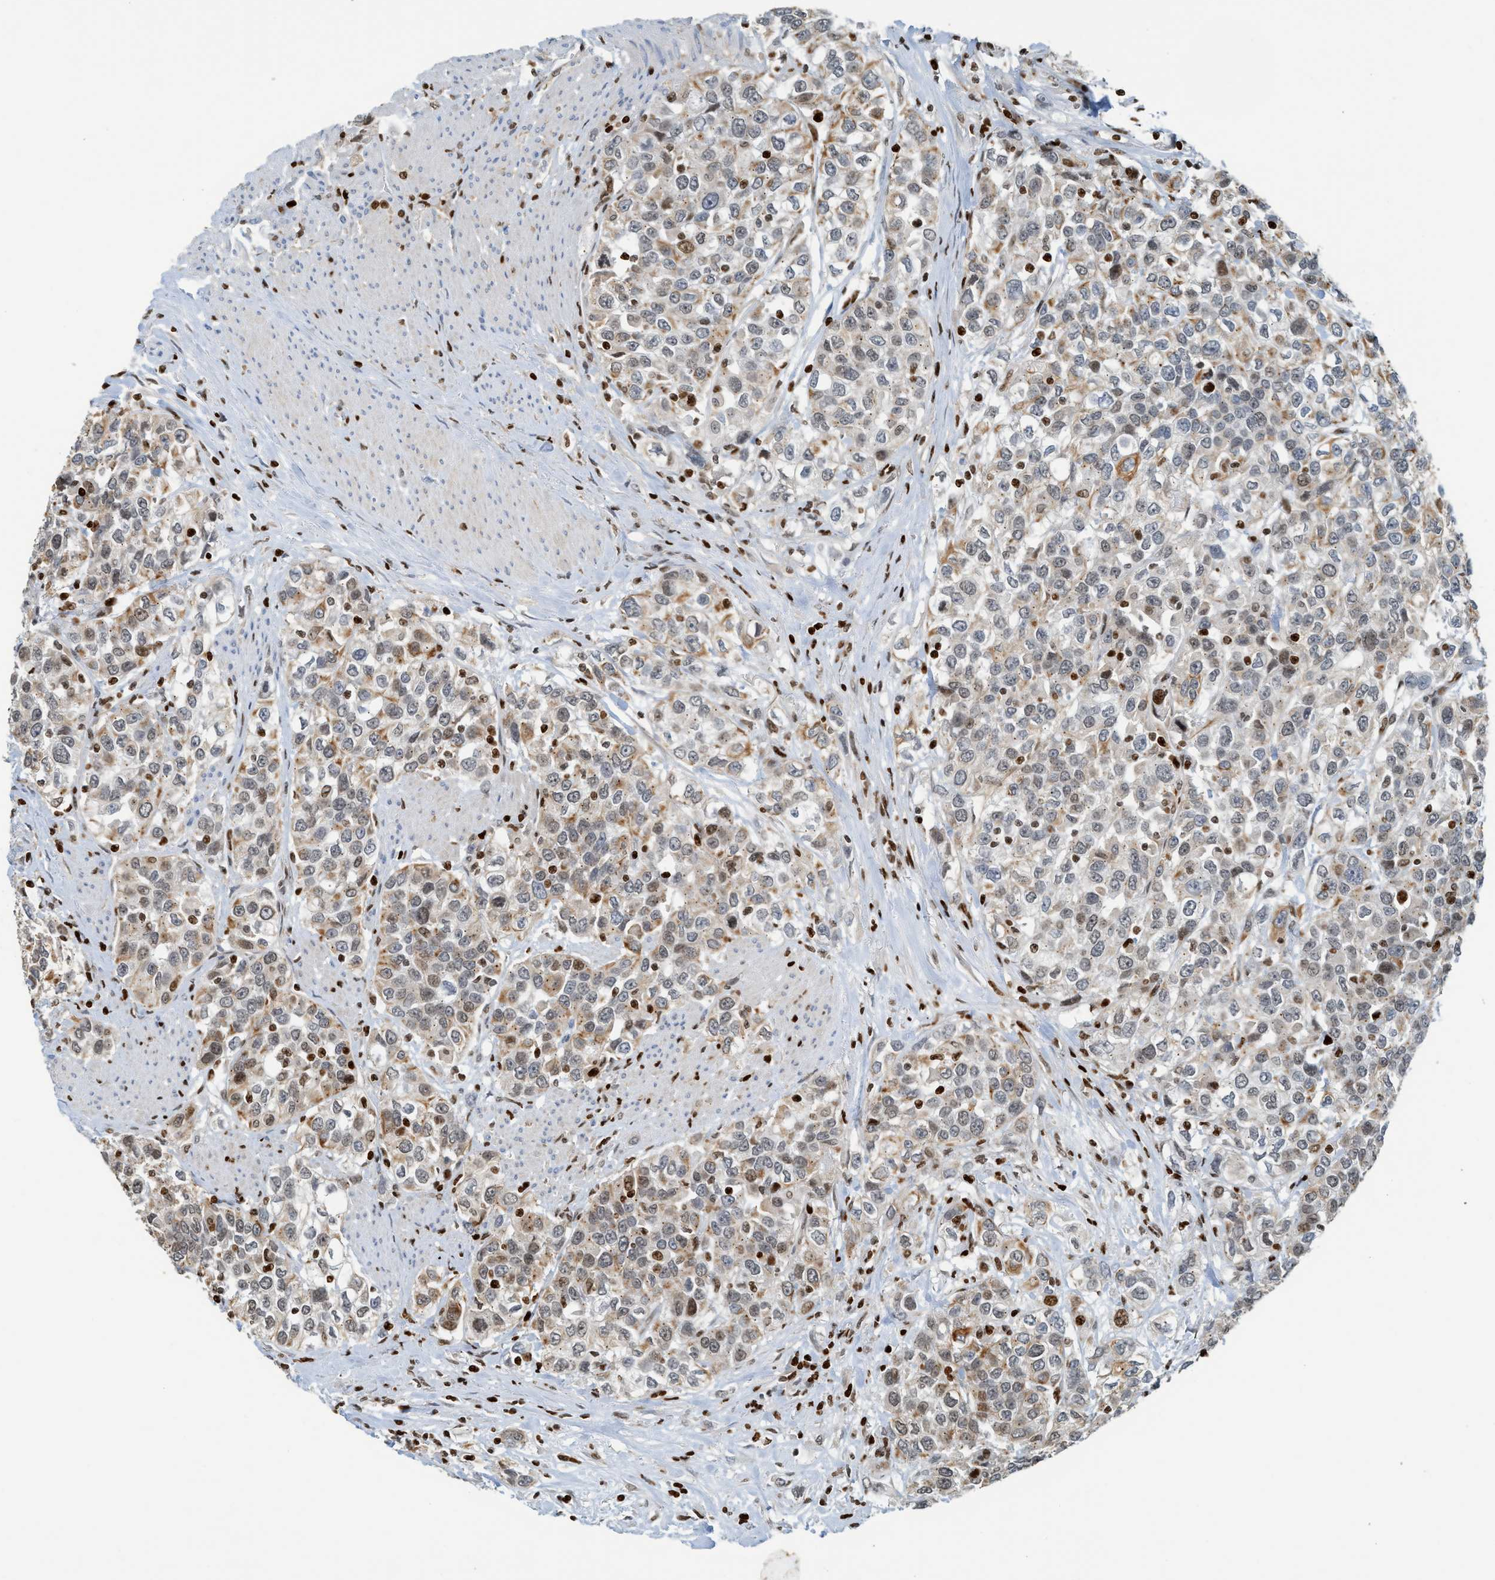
{"staining": {"intensity": "moderate", "quantity": "<25%", "location": "cytoplasmic/membranous,nuclear"}, "tissue": "urothelial cancer", "cell_type": "Tumor cells", "image_type": "cancer", "snomed": [{"axis": "morphology", "description": "Urothelial carcinoma, High grade"}, {"axis": "topography", "description": "Urinary bladder"}], "caption": "Protein staining of high-grade urothelial carcinoma tissue shows moderate cytoplasmic/membranous and nuclear expression in about <25% of tumor cells.", "gene": "SH3D19", "patient": {"sex": "female", "age": 80}}